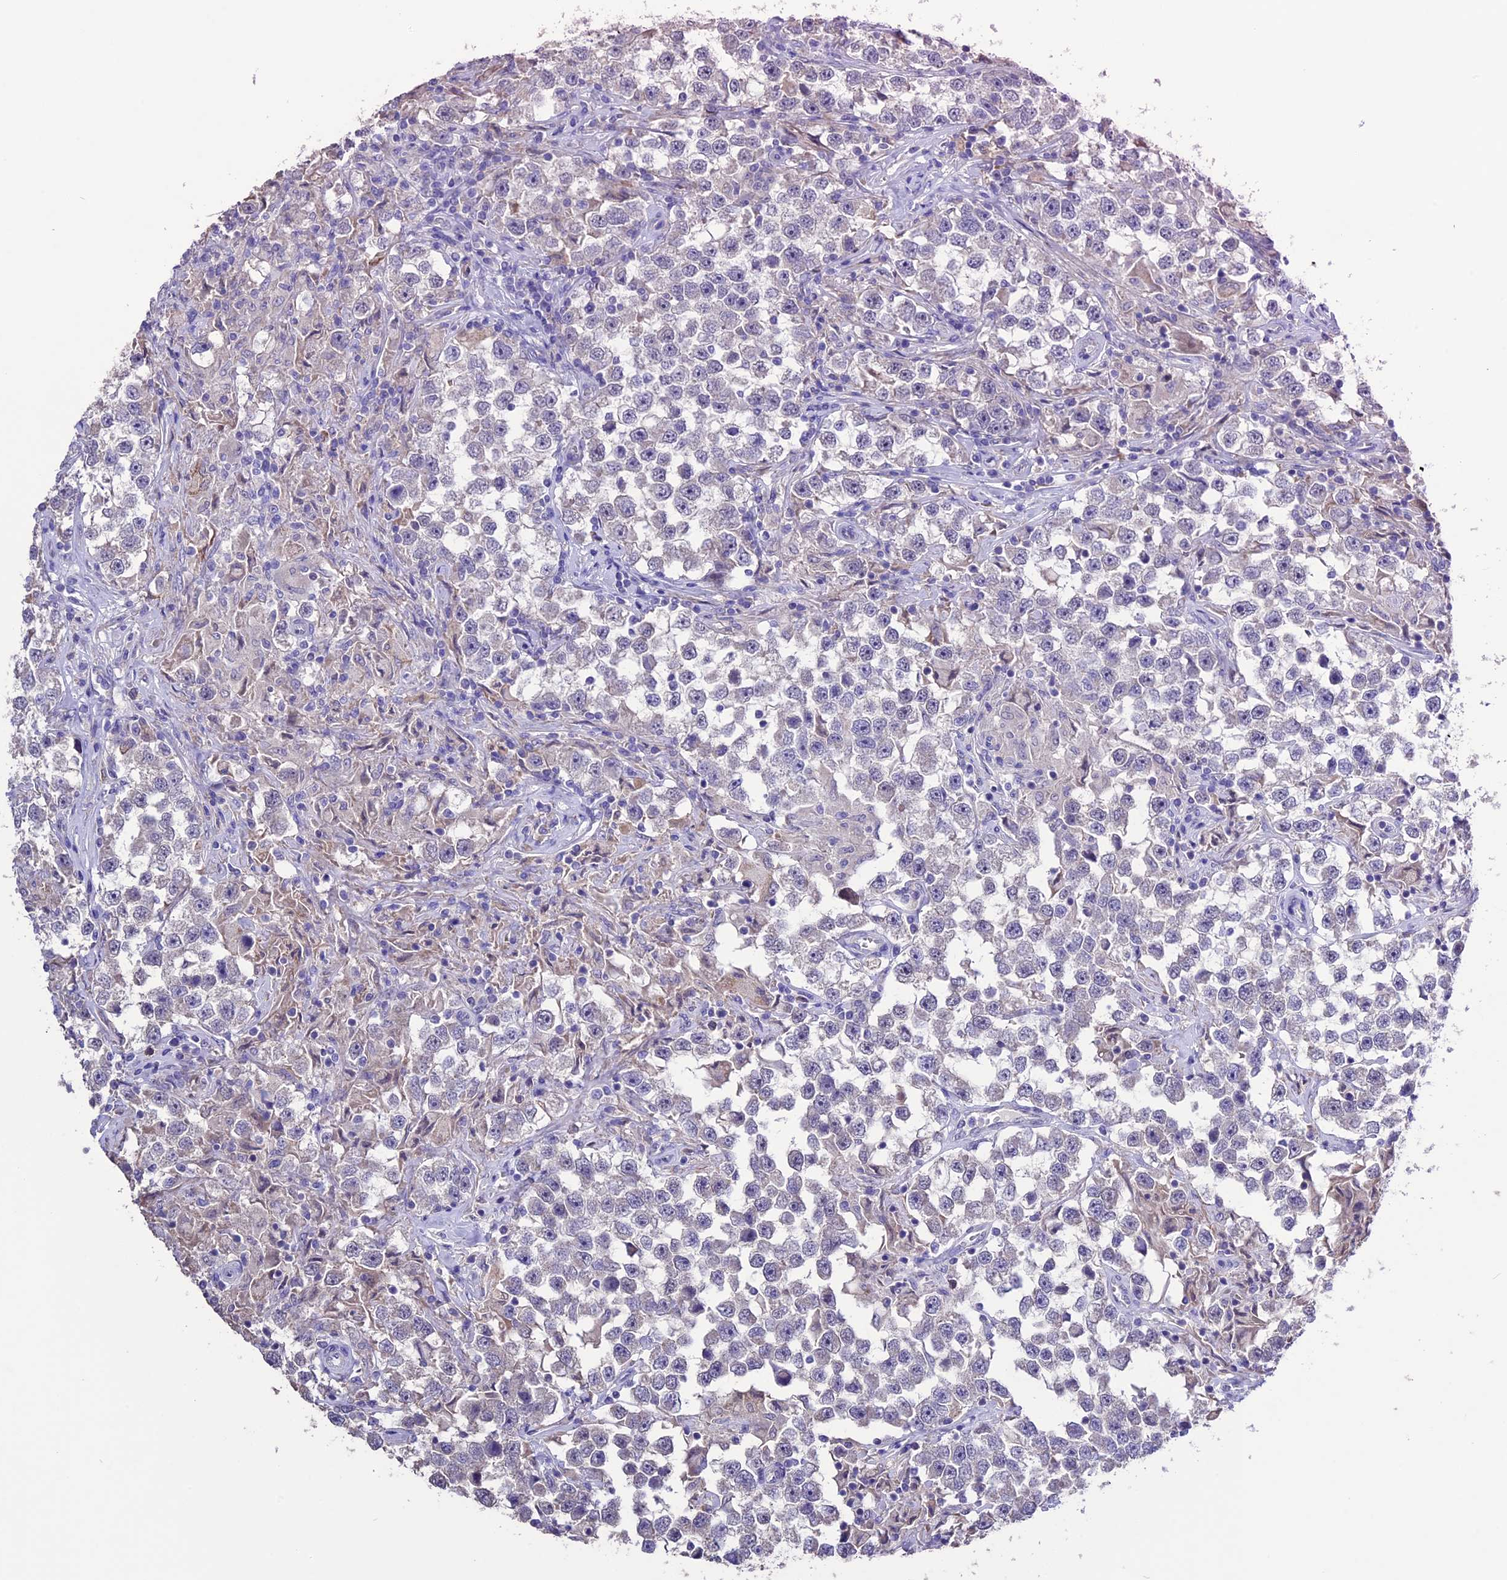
{"staining": {"intensity": "negative", "quantity": "none", "location": "none"}, "tissue": "testis cancer", "cell_type": "Tumor cells", "image_type": "cancer", "snomed": [{"axis": "morphology", "description": "Seminoma, NOS"}, {"axis": "topography", "description": "Testis"}], "caption": "Immunohistochemistry (IHC) micrograph of neoplastic tissue: testis cancer (seminoma) stained with DAB exhibits no significant protein expression in tumor cells. Brightfield microscopy of immunohistochemistry stained with DAB (brown) and hematoxylin (blue), captured at high magnification.", "gene": "DIS3L", "patient": {"sex": "male", "age": 46}}